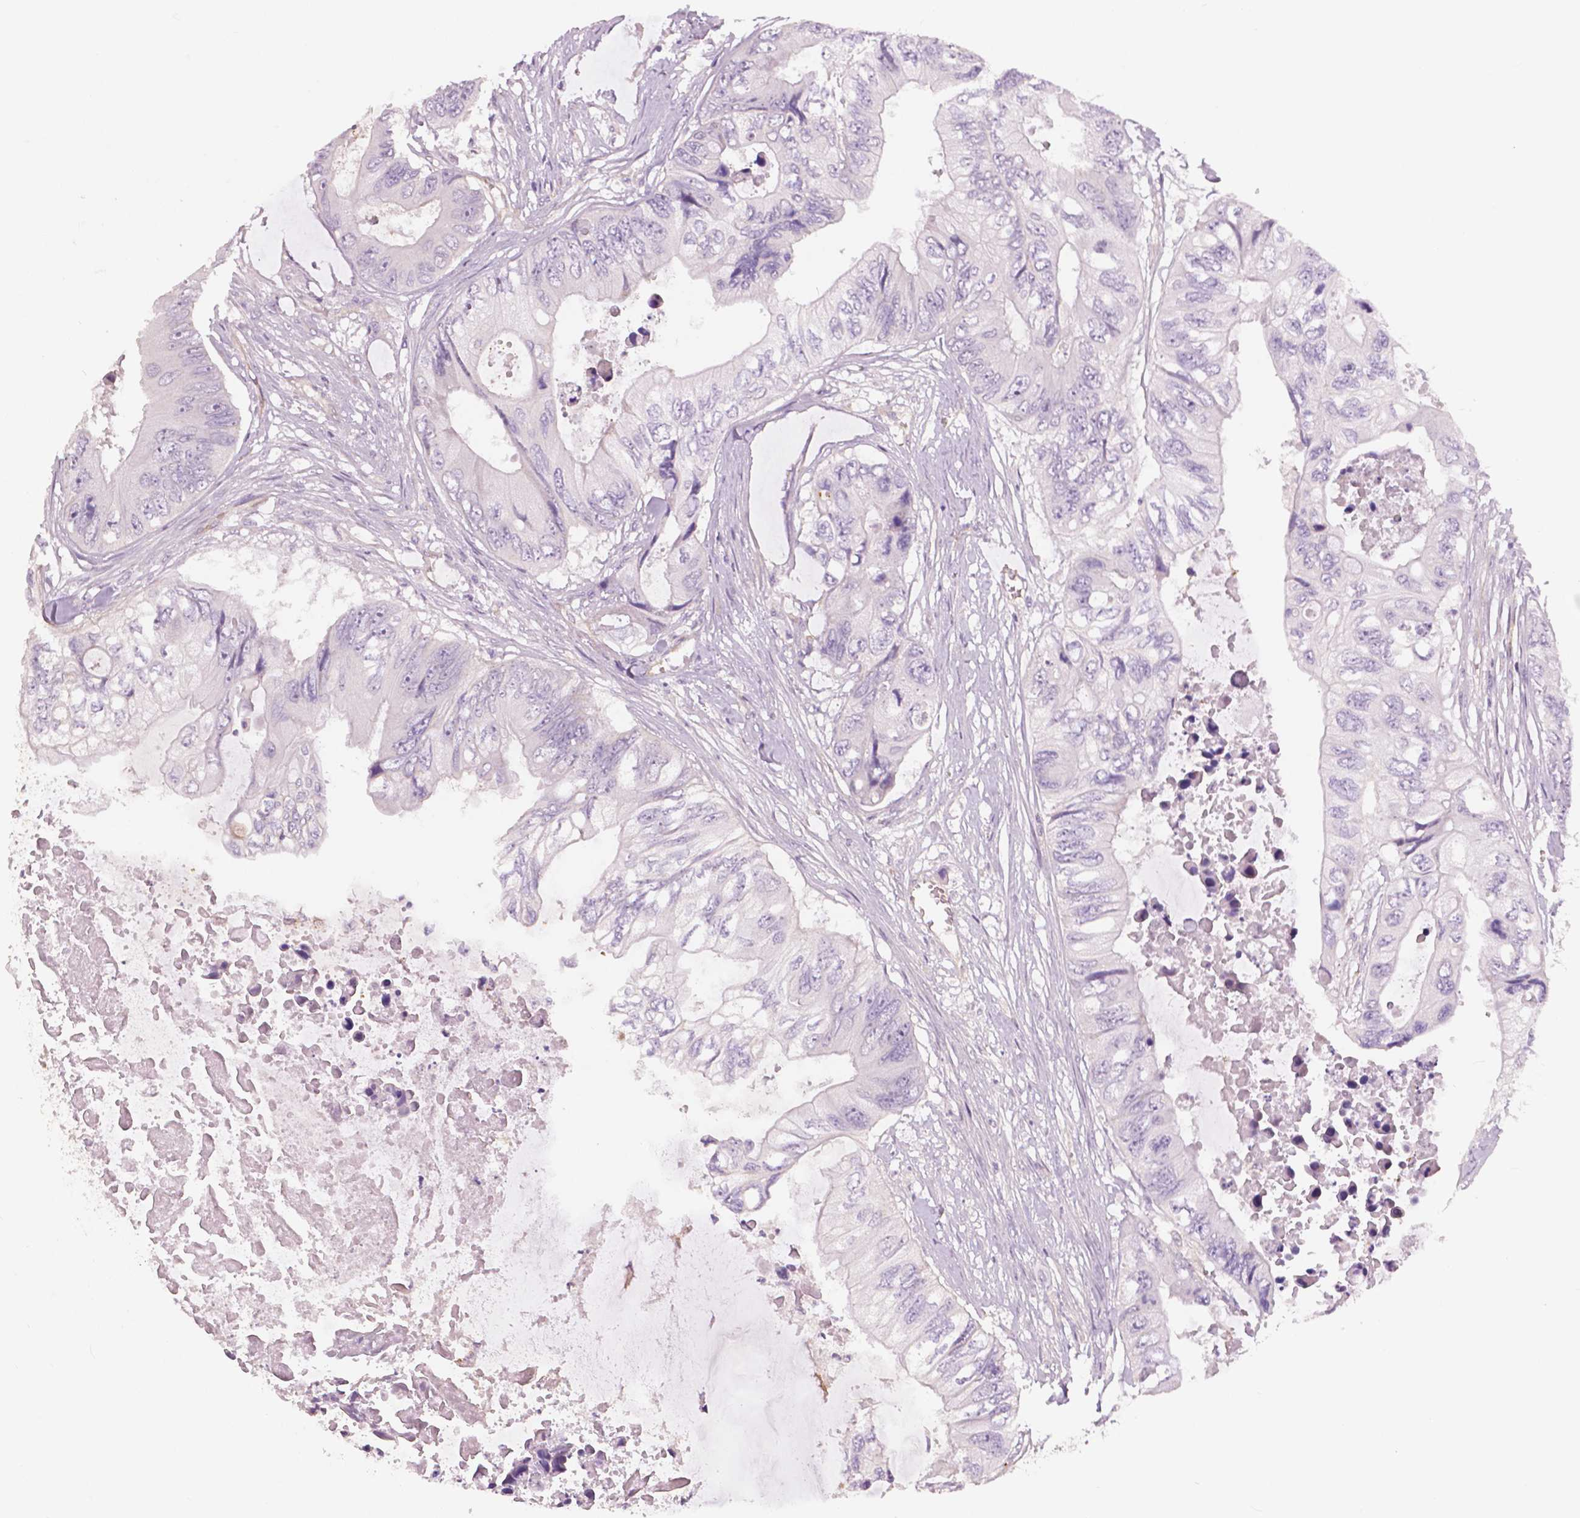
{"staining": {"intensity": "negative", "quantity": "none", "location": "none"}, "tissue": "colorectal cancer", "cell_type": "Tumor cells", "image_type": "cancer", "snomed": [{"axis": "morphology", "description": "Adenocarcinoma, NOS"}, {"axis": "topography", "description": "Rectum"}], "caption": "Tumor cells are negative for brown protein staining in colorectal cancer (adenocarcinoma). (DAB IHC with hematoxylin counter stain).", "gene": "FLT1", "patient": {"sex": "male", "age": 63}}